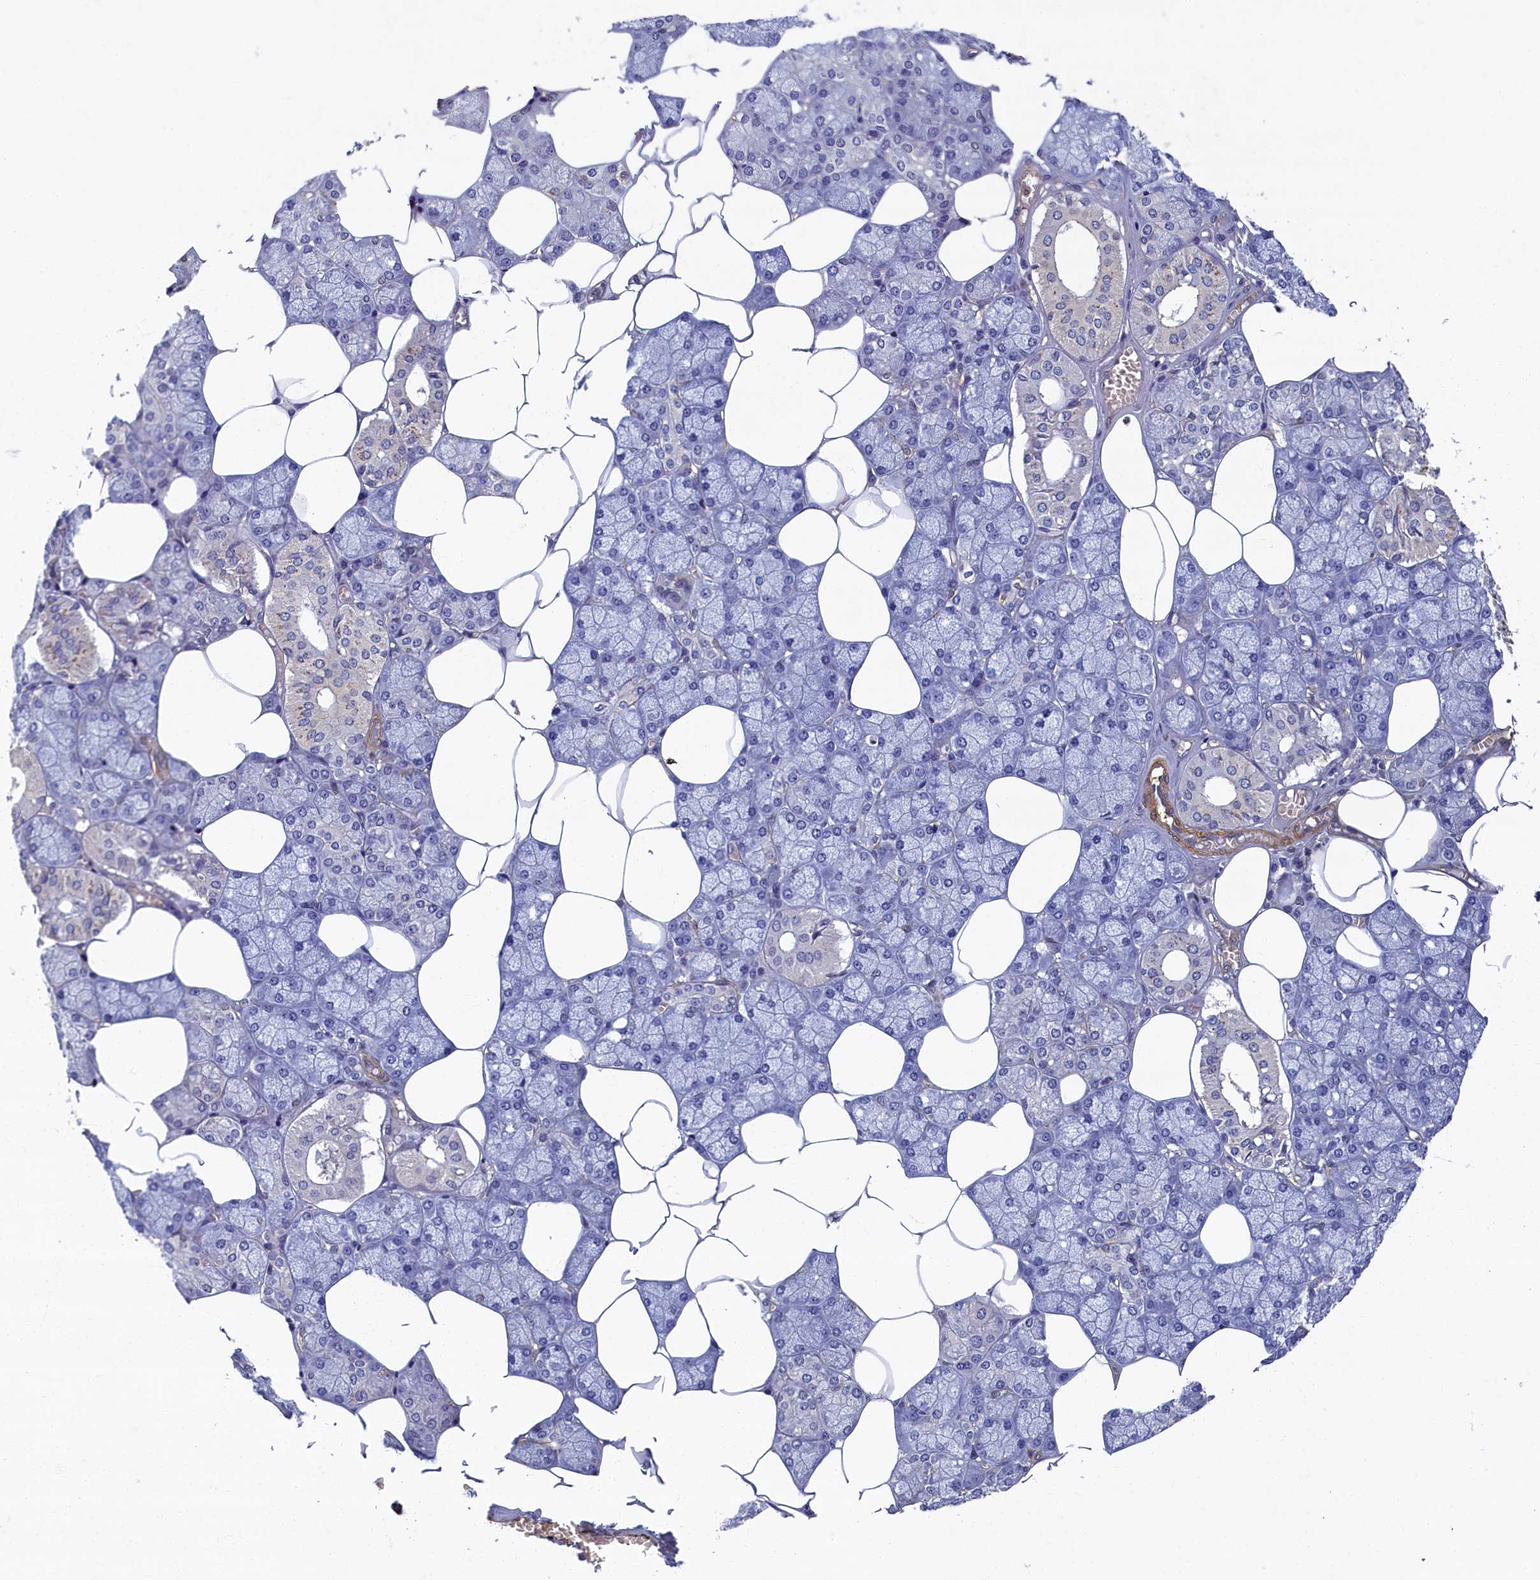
{"staining": {"intensity": "negative", "quantity": "none", "location": "none"}, "tissue": "salivary gland", "cell_type": "Glandular cells", "image_type": "normal", "snomed": [{"axis": "morphology", "description": "Normal tissue, NOS"}, {"axis": "topography", "description": "Salivary gland"}], "caption": "High power microscopy photomicrograph of an IHC histopathology image of unremarkable salivary gland, revealing no significant staining in glandular cells. (Stains: DAB immunohistochemistry (IHC) with hematoxylin counter stain, Microscopy: brightfield microscopy at high magnification).", "gene": "TBCB", "patient": {"sex": "male", "age": 62}}